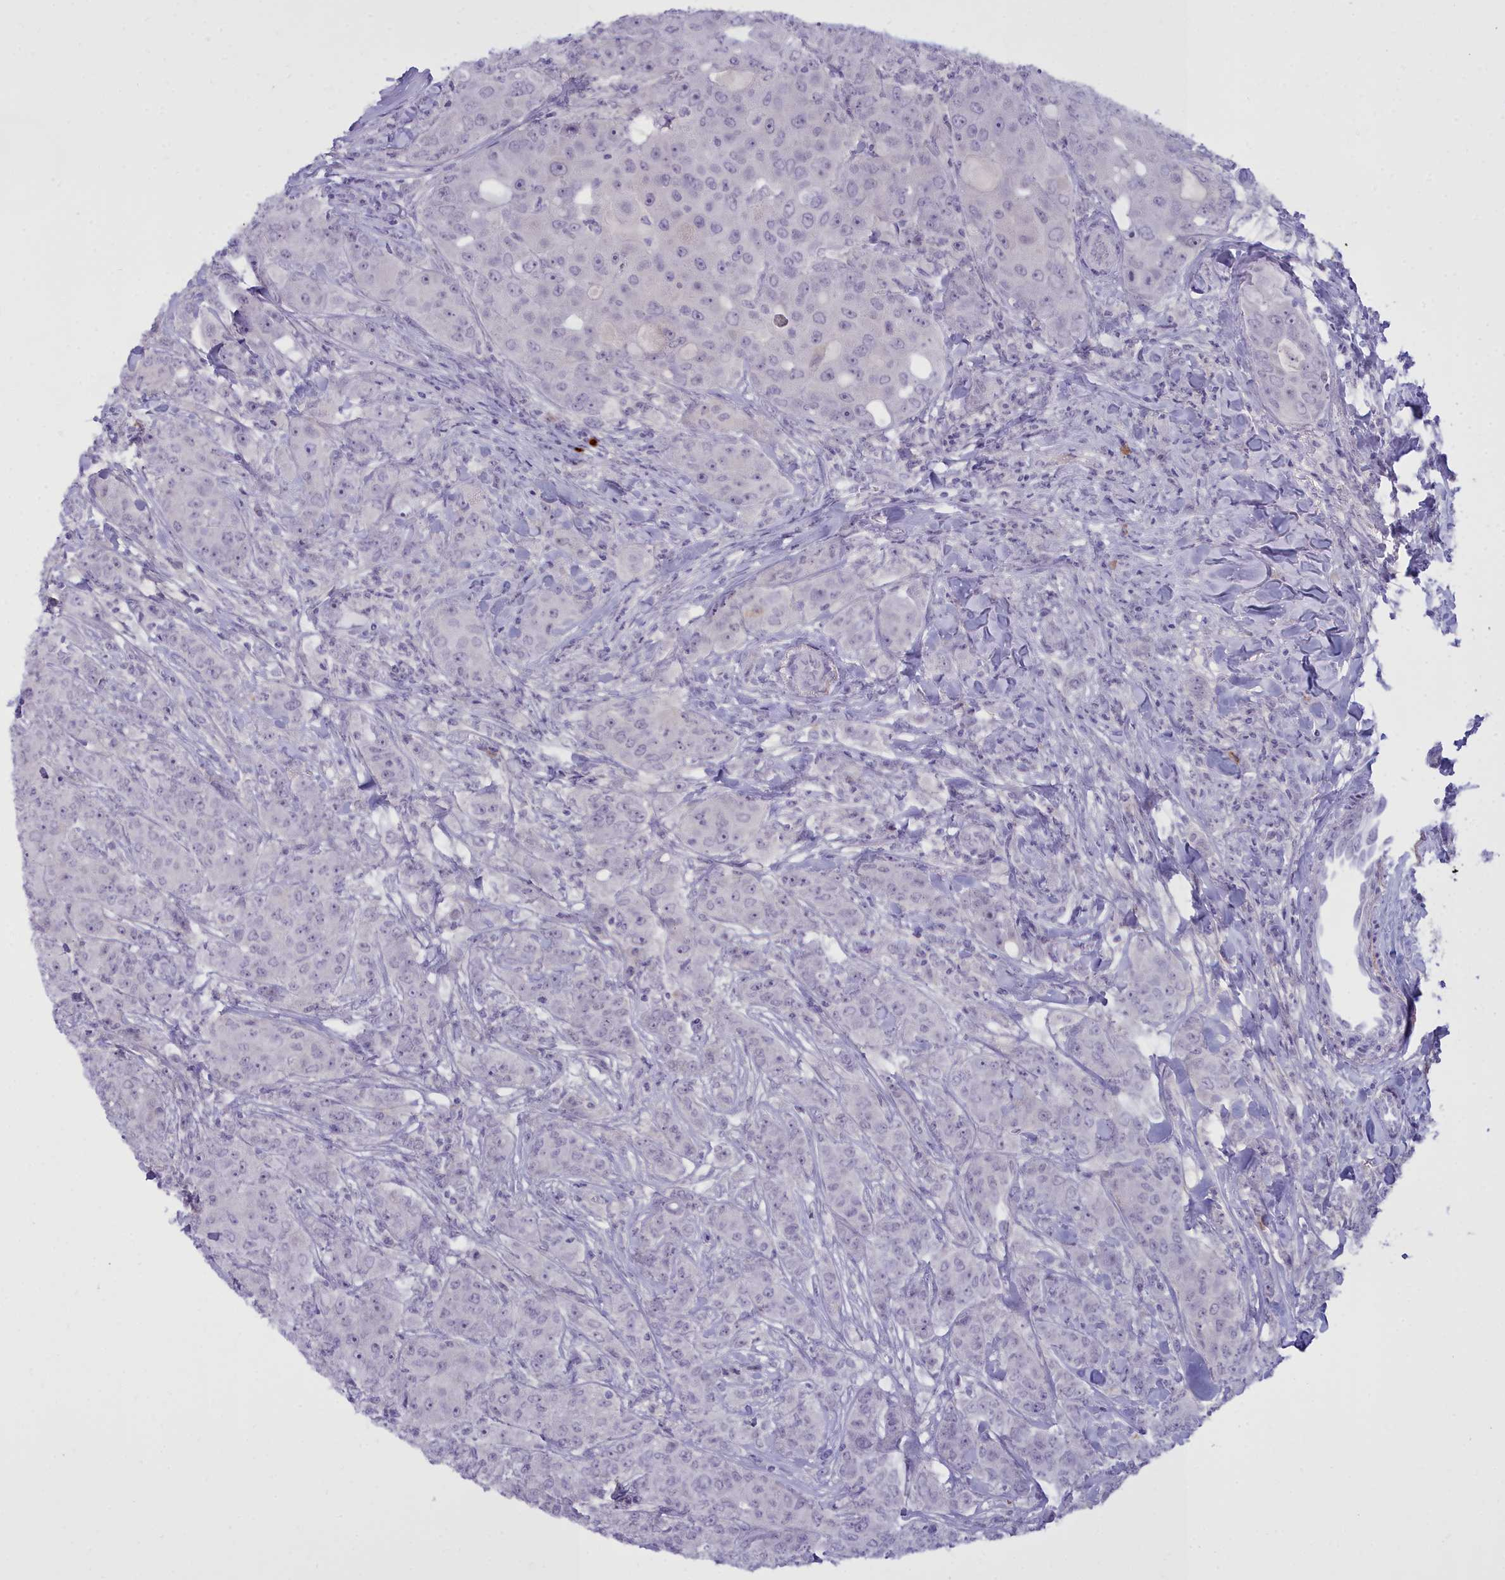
{"staining": {"intensity": "negative", "quantity": "none", "location": "none"}, "tissue": "breast cancer", "cell_type": "Tumor cells", "image_type": "cancer", "snomed": [{"axis": "morphology", "description": "Duct carcinoma"}, {"axis": "topography", "description": "Breast"}], "caption": "A micrograph of breast cancer (intraductal carcinoma) stained for a protein reveals no brown staining in tumor cells.", "gene": "OSTN", "patient": {"sex": "female", "age": 43}}